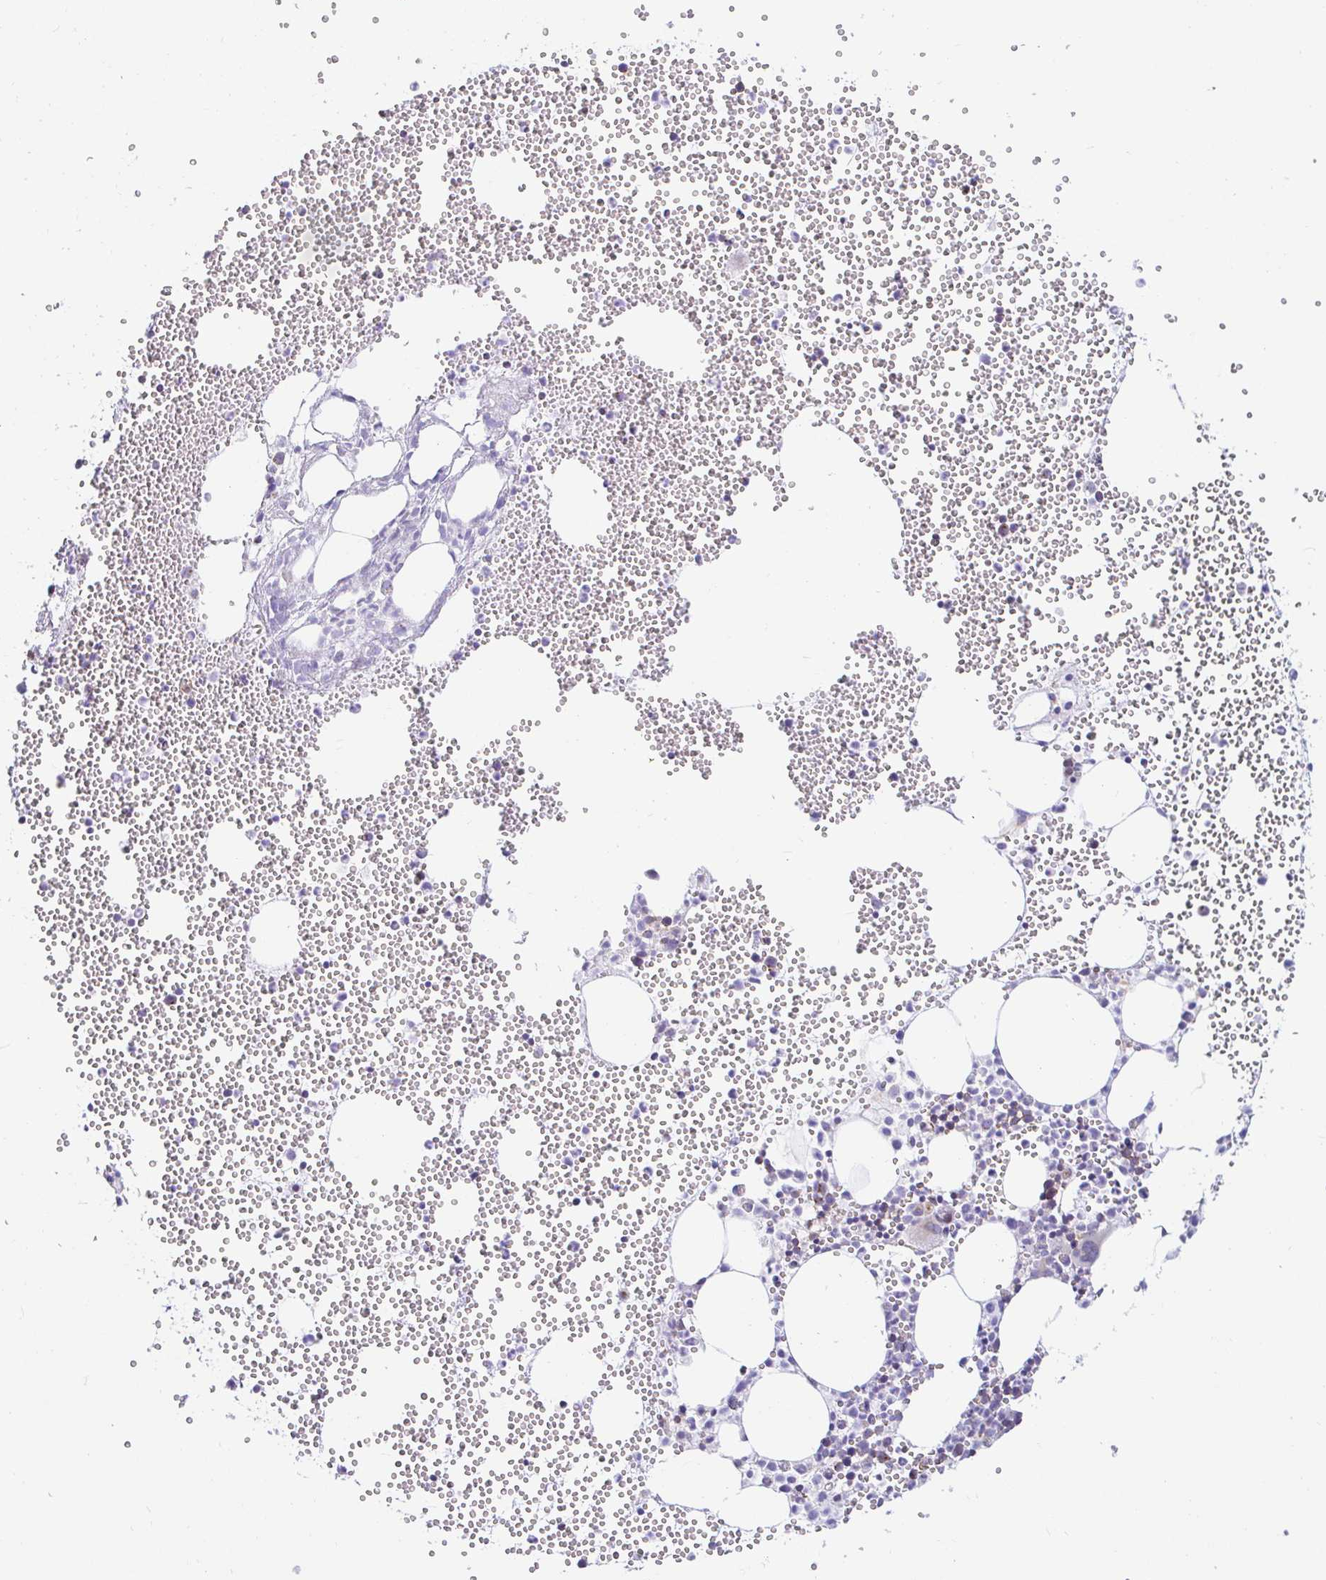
{"staining": {"intensity": "negative", "quantity": "none", "location": "none"}, "tissue": "bone marrow", "cell_type": "Hematopoietic cells", "image_type": "normal", "snomed": [{"axis": "morphology", "description": "Normal tissue, NOS"}, {"axis": "topography", "description": "Bone marrow"}], "caption": "Immunohistochemical staining of unremarkable bone marrow demonstrates no significant positivity in hematopoietic cells.", "gene": "CAPSL", "patient": {"sex": "female", "age": 80}}